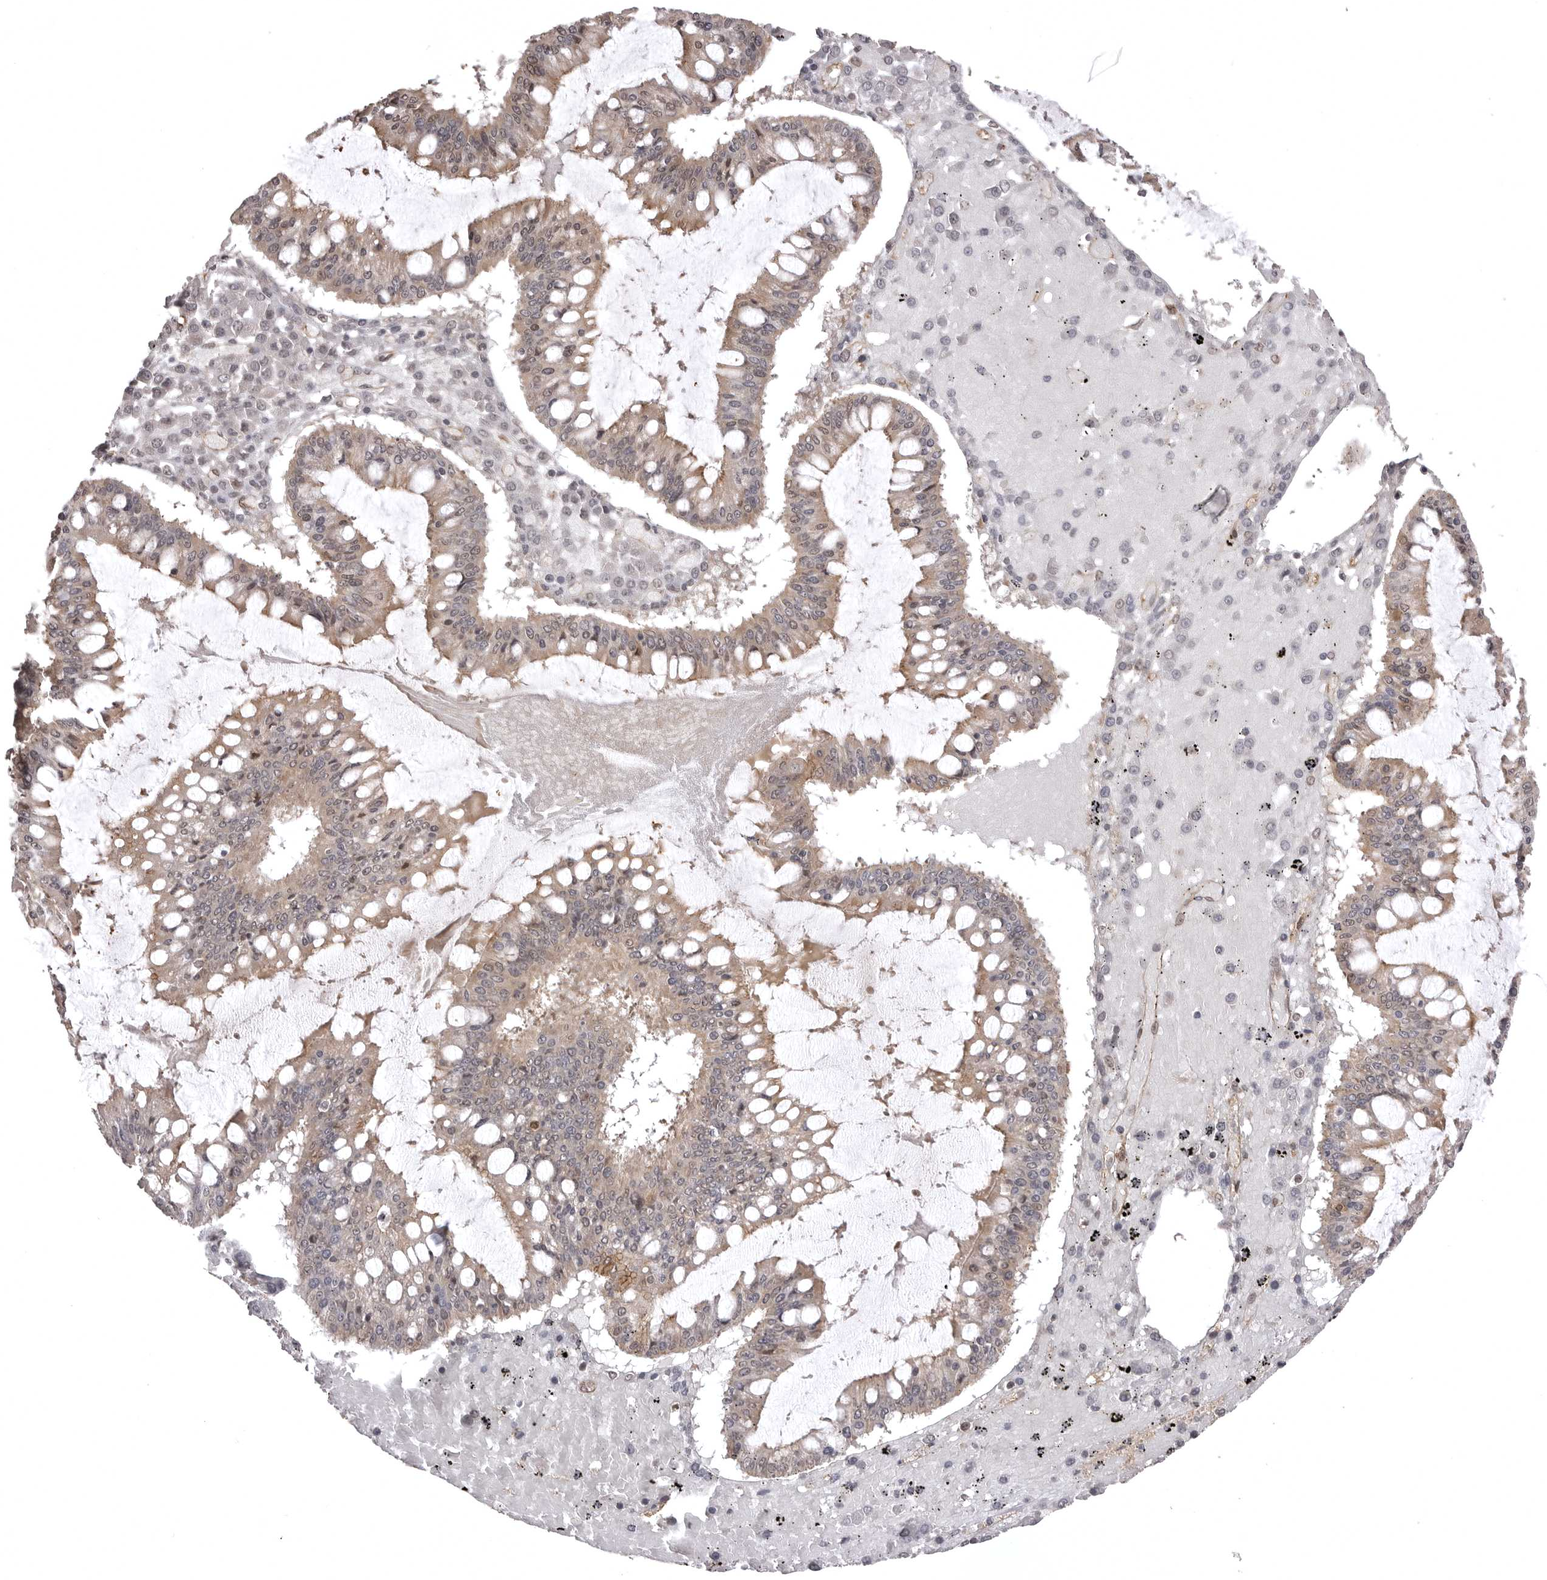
{"staining": {"intensity": "moderate", "quantity": "<25%", "location": "cytoplasmic/membranous"}, "tissue": "ovarian cancer", "cell_type": "Tumor cells", "image_type": "cancer", "snomed": [{"axis": "morphology", "description": "Cystadenocarcinoma, mucinous, NOS"}, {"axis": "topography", "description": "Ovary"}], "caption": "Approximately <25% of tumor cells in ovarian cancer (mucinous cystadenocarcinoma) exhibit moderate cytoplasmic/membranous protein positivity as visualized by brown immunohistochemical staining.", "gene": "SORBS1", "patient": {"sex": "female", "age": 73}}